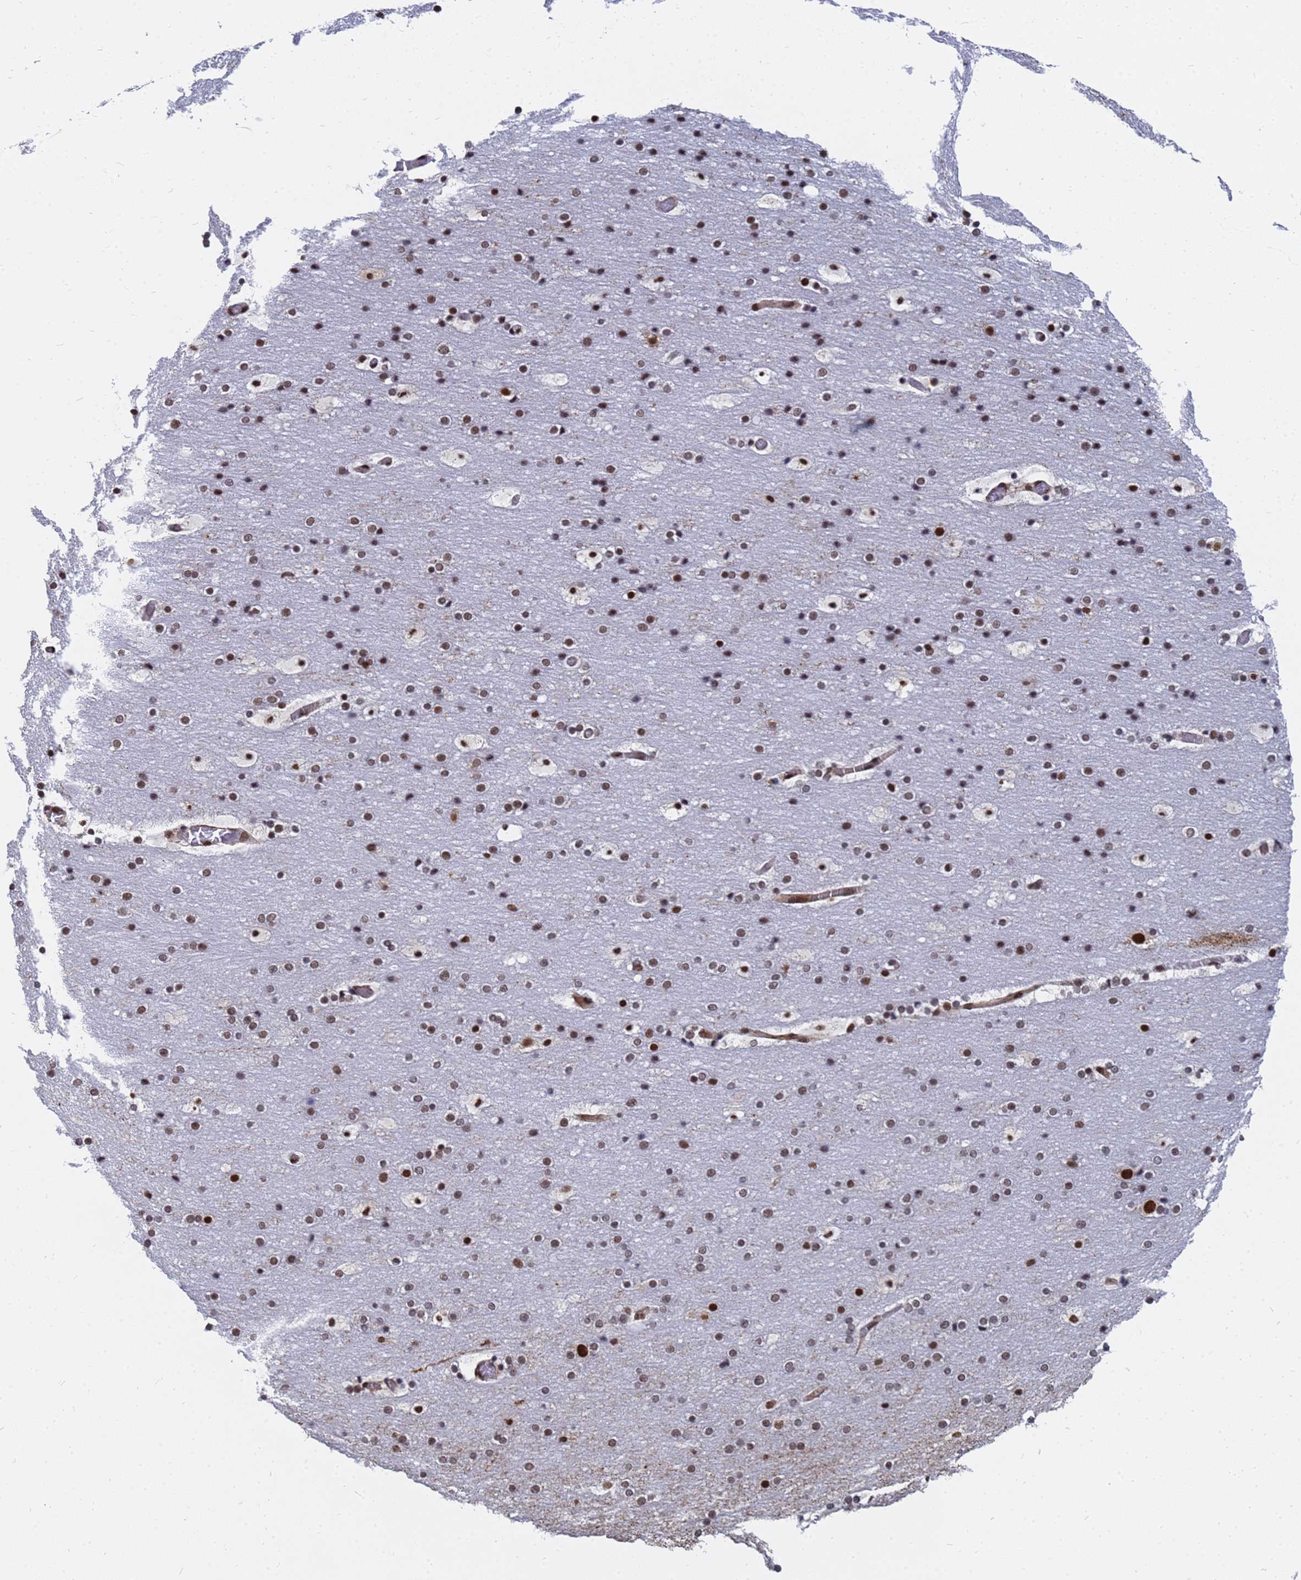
{"staining": {"intensity": "moderate", "quantity": "25%-75%", "location": "cytoplasmic/membranous,nuclear"}, "tissue": "cerebral cortex", "cell_type": "Endothelial cells", "image_type": "normal", "snomed": [{"axis": "morphology", "description": "Normal tissue, NOS"}, {"axis": "topography", "description": "Cerebral cortex"}], "caption": "A brown stain shows moderate cytoplasmic/membranous,nuclear positivity of a protein in endothelial cells of unremarkable human cerebral cortex. The staining was performed using DAB (3,3'-diaminobenzidine), with brown indicating positive protein expression. Nuclei are stained blue with hematoxylin.", "gene": "RAVER2", "patient": {"sex": "male", "age": 57}}